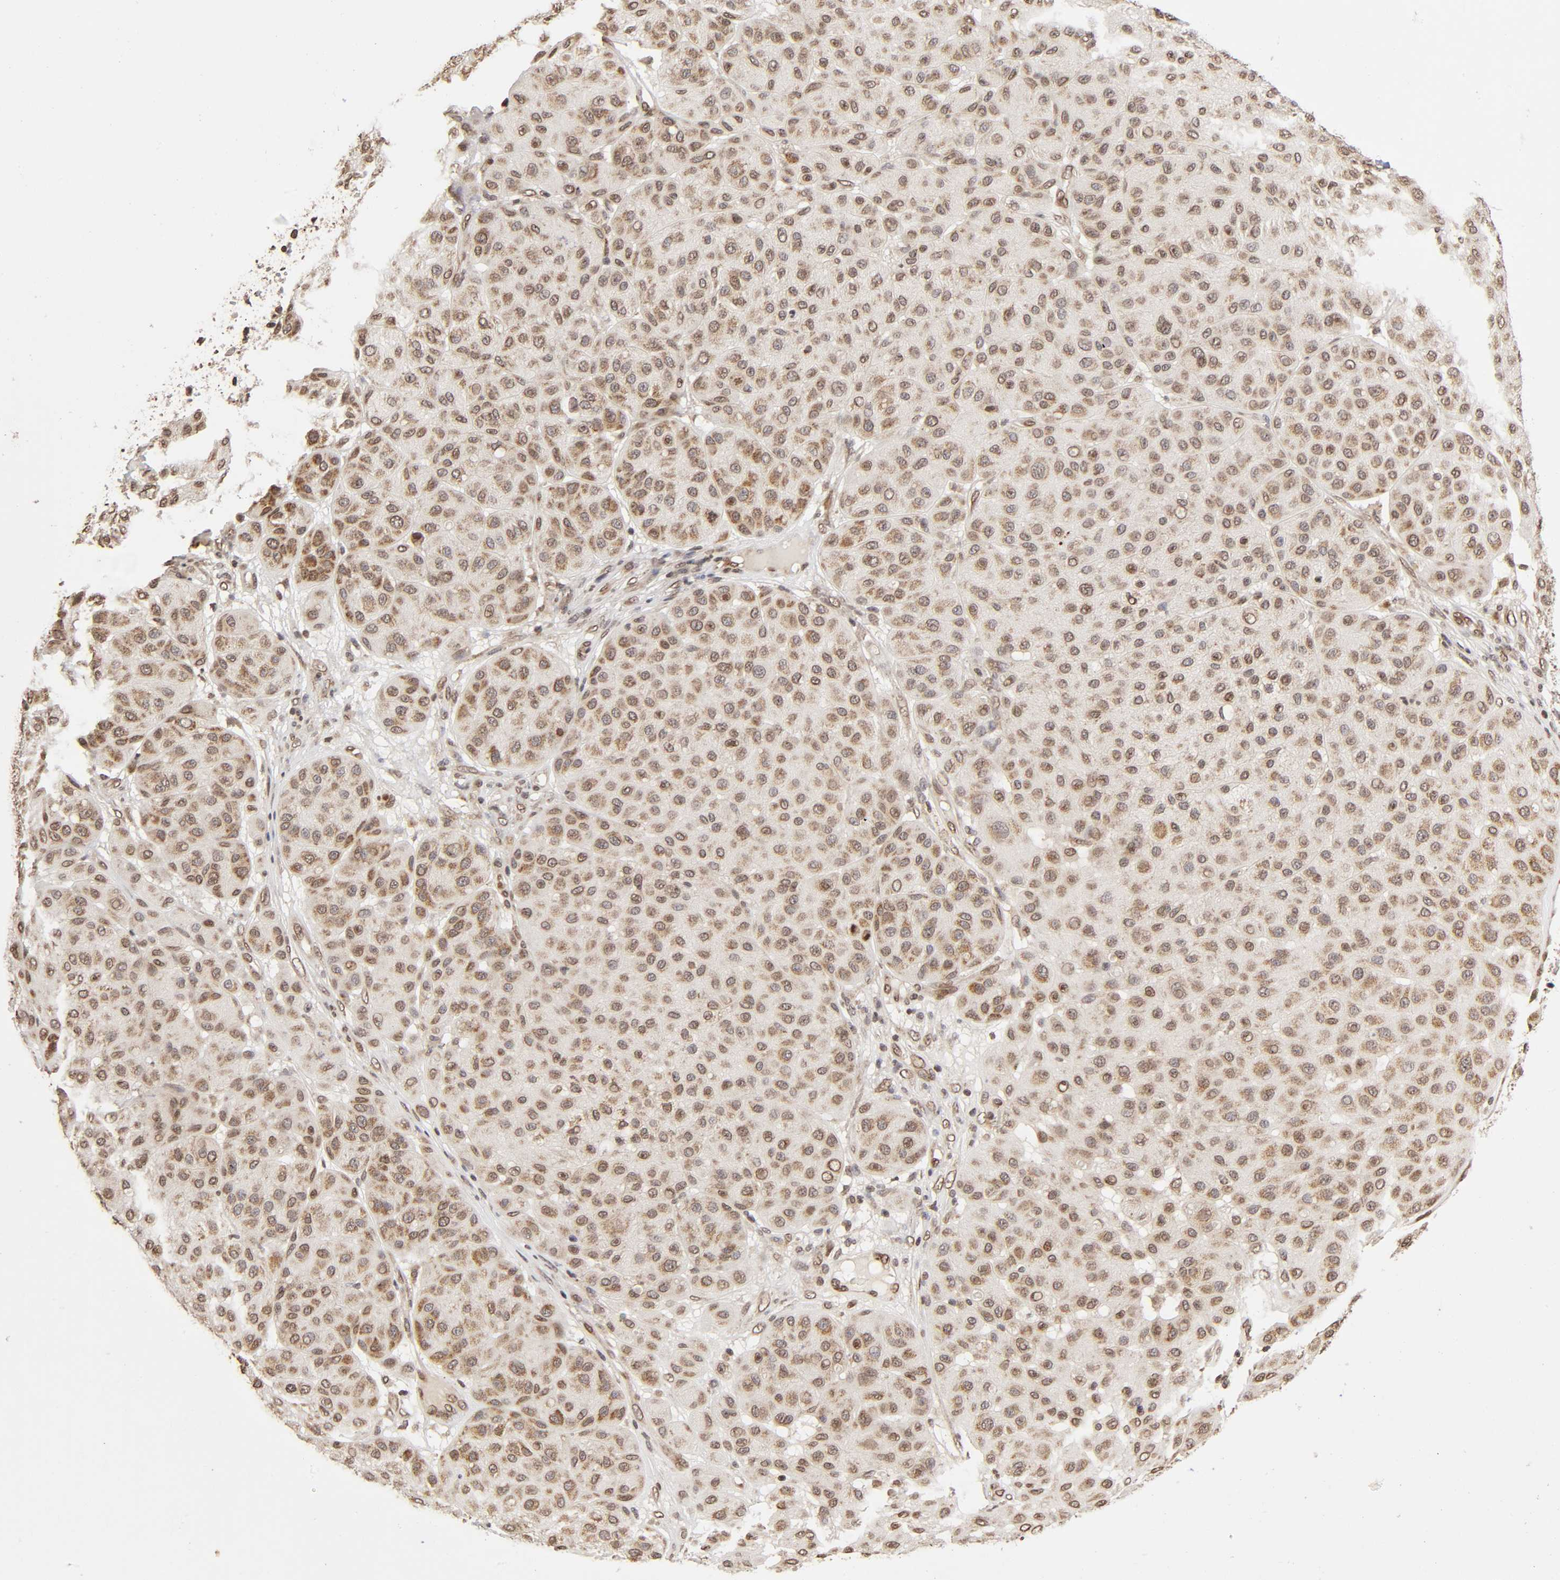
{"staining": {"intensity": "weak", "quantity": ">75%", "location": "cytoplasmic/membranous,nuclear"}, "tissue": "melanoma", "cell_type": "Tumor cells", "image_type": "cancer", "snomed": [{"axis": "morphology", "description": "Normal tissue, NOS"}, {"axis": "morphology", "description": "Malignant melanoma, Metastatic site"}, {"axis": "topography", "description": "Skin"}], "caption": "Immunohistochemical staining of human melanoma displays low levels of weak cytoplasmic/membranous and nuclear expression in about >75% of tumor cells. (IHC, brightfield microscopy, high magnification).", "gene": "MLLT6", "patient": {"sex": "male", "age": 41}}